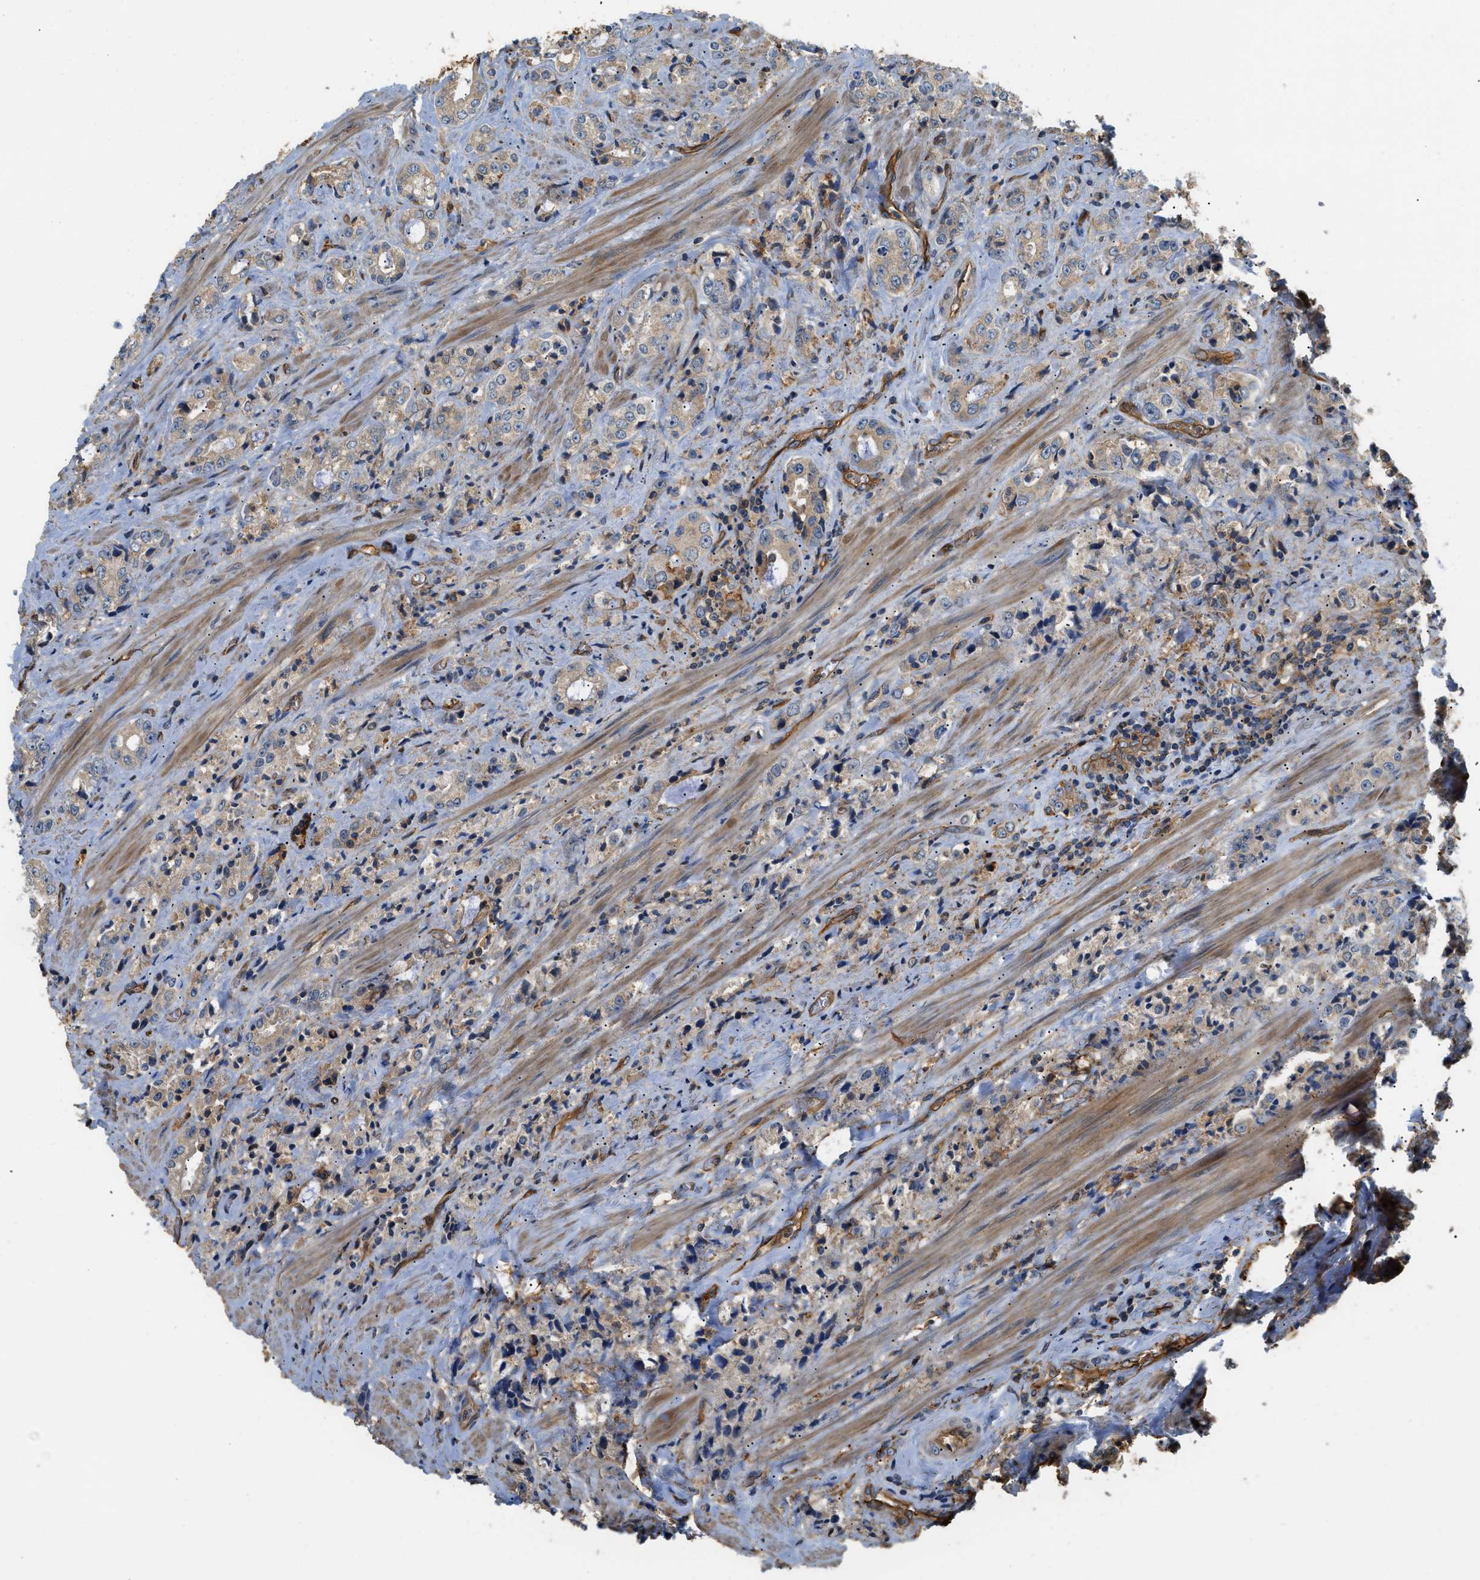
{"staining": {"intensity": "weak", "quantity": ">75%", "location": "cytoplasmic/membranous"}, "tissue": "prostate cancer", "cell_type": "Tumor cells", "image_type": "cancer", "snomed": [{"axis": "morphology", "description": "Adenocarcinoma, High grade"}, {"axis": "topography", "description": "Prostate"}], "caption": "Weak cytoplasmic/membranous protein expression is present in approximately >75% of tumor cells in high-grade adenocarcinoma (prostate).", "gene": "DDHD2", "patient": {"sex": "male", "age": 61}}